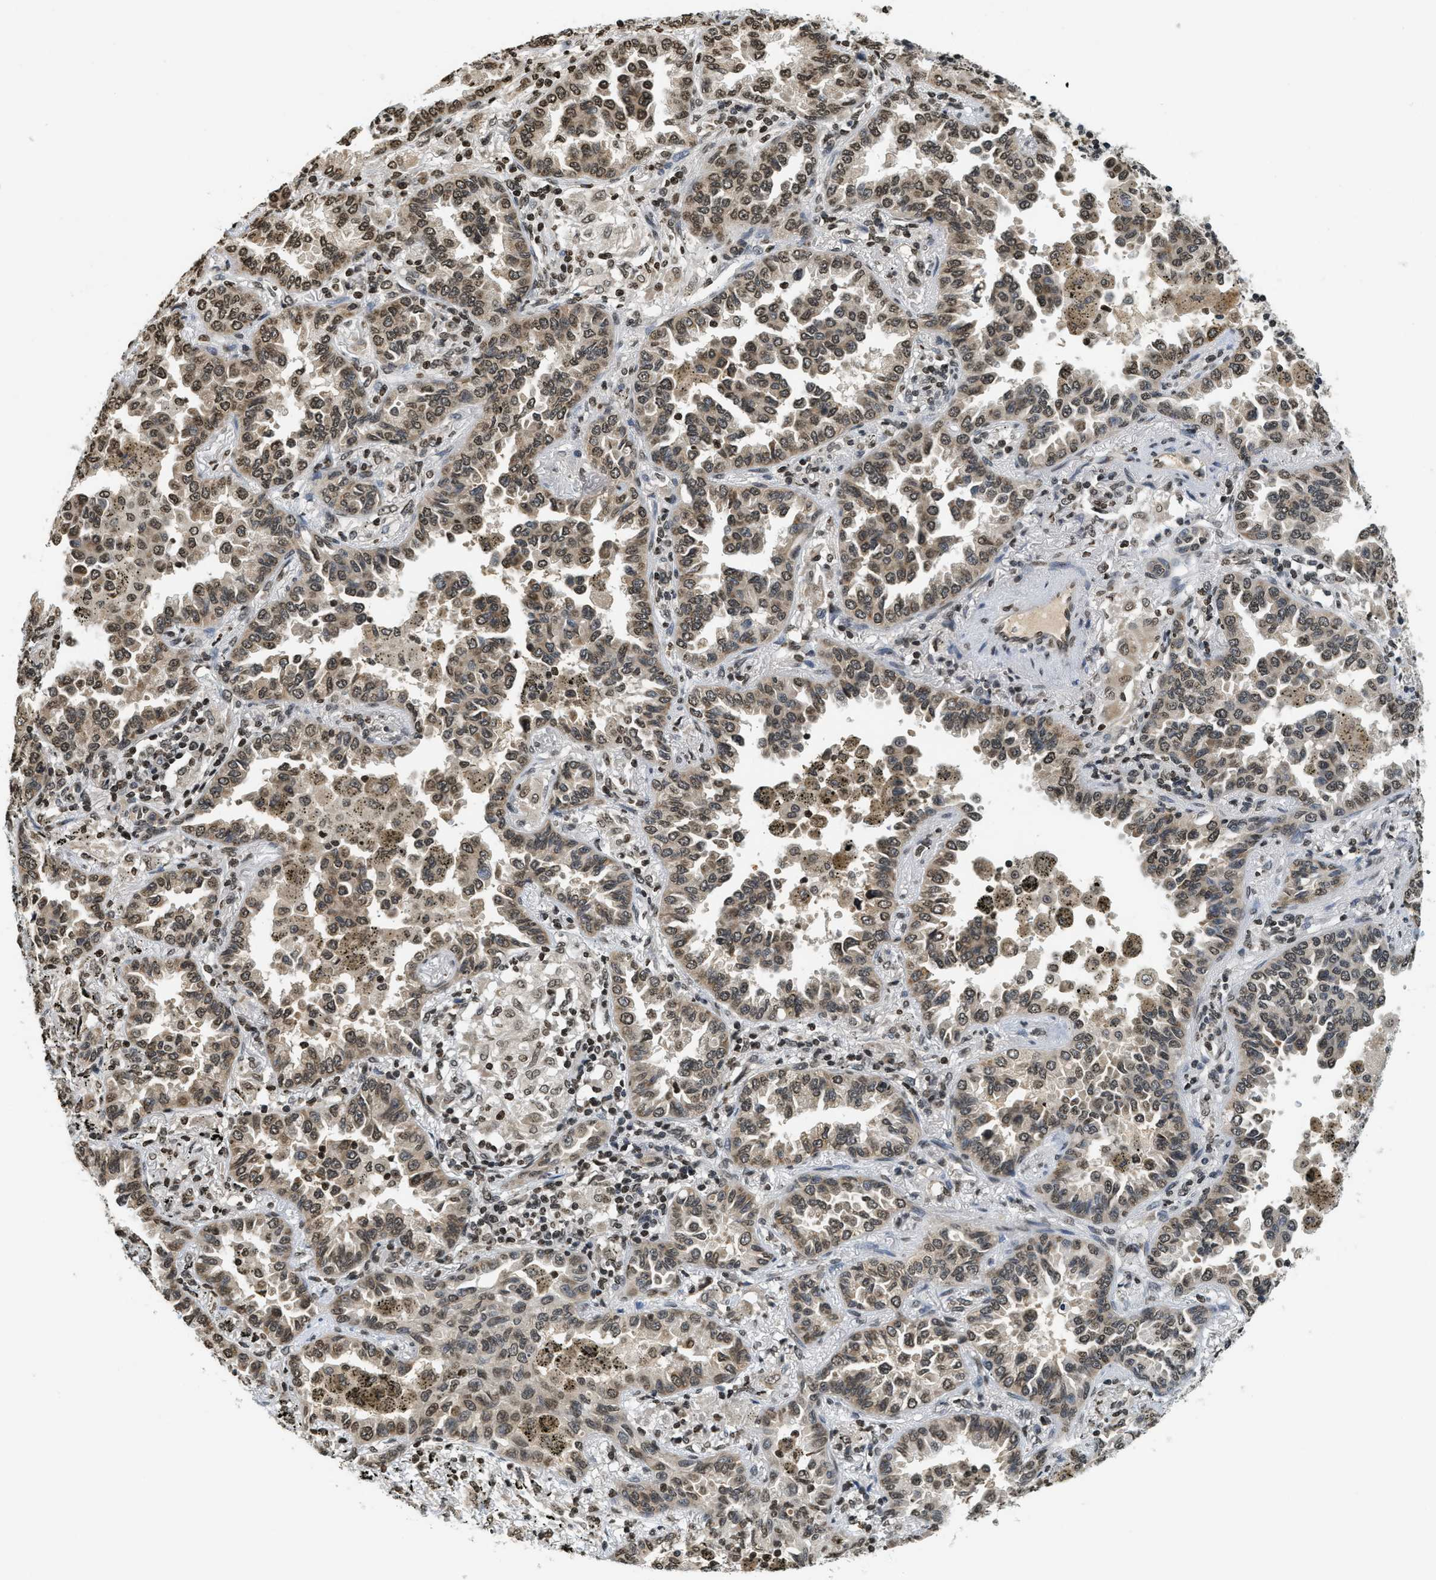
{"staining": {"intensity": "moderate", "quantity": ">75%", "location": "nuclear"}, "tissue": "lung cancer", "cell_type": "Tumor cells", "image_type": "cancer", "snomed": [{"axis": "morphology", "description": "Normal tissue, NOS"}, {"axis": "morphology", "description": "Adenocarcinoma, NOS"}, {"axis": "topography", "description": "Lung"}], "caption": "Approximately >75% of tumor cells in human lung cancer exhibit moderate nuclear protein staining as visualized by brown immunohistochemical staining.", "gene": "LDB2", "patient": {"sex": "male", "age": 59}}